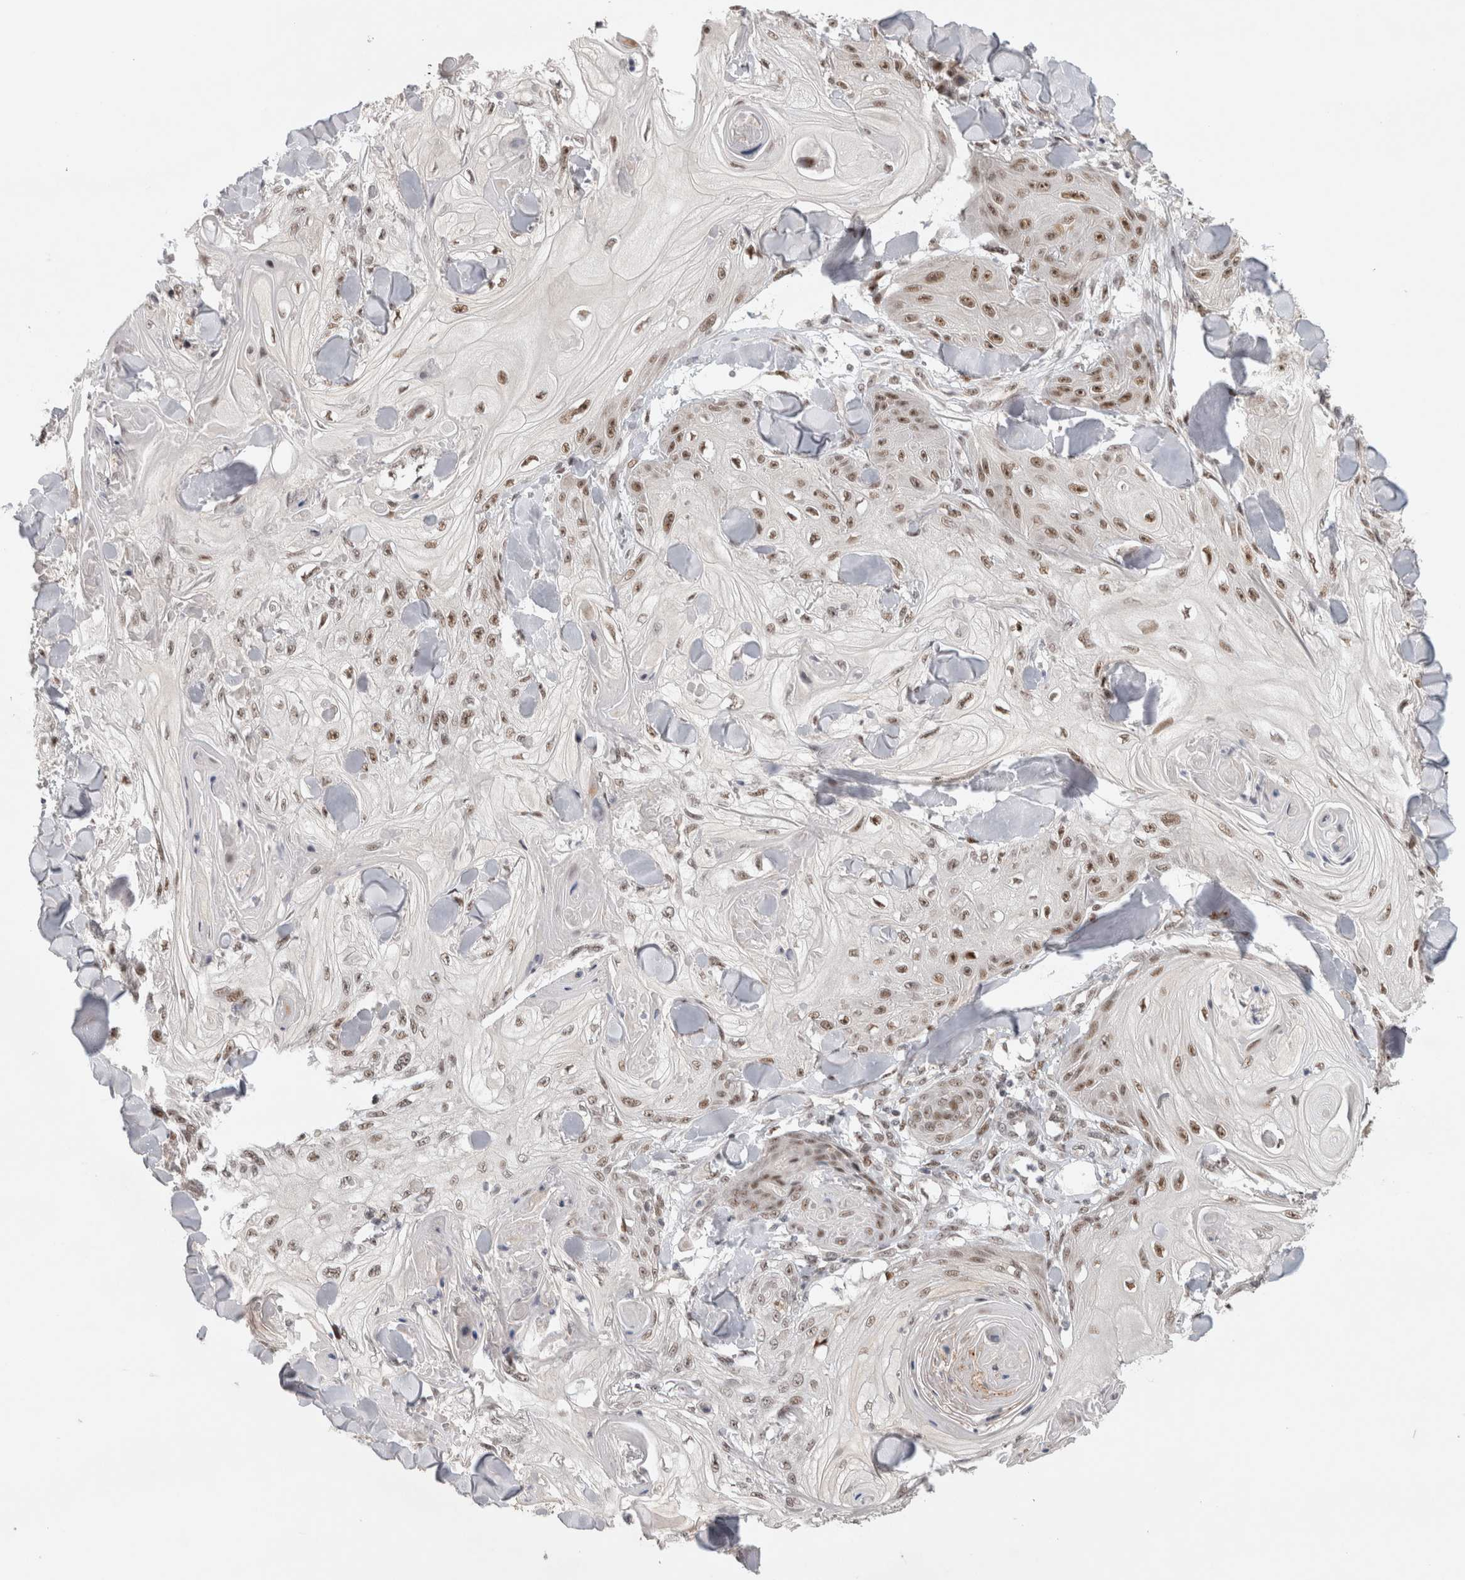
{"staining": {"intensity": "moderate", "quantity": ">75%", "location": "nuclear"}, "tissue": "skin cancer", "cell_type": "Tumor cells", "image_type": "cancer", "snomed": [{"axis": "morphology", "description": "Squamous cell carcinoma, NOS"}, {"axis": "topography", "description": "Skin"}], "caption": "Skin cancer was stained to show a protein in brown. There is medium levels of moderate nuclear staining in about >75% of tumor cells.", "gene": "HESX1", "patient": {"sex": "male", "age": 74}}